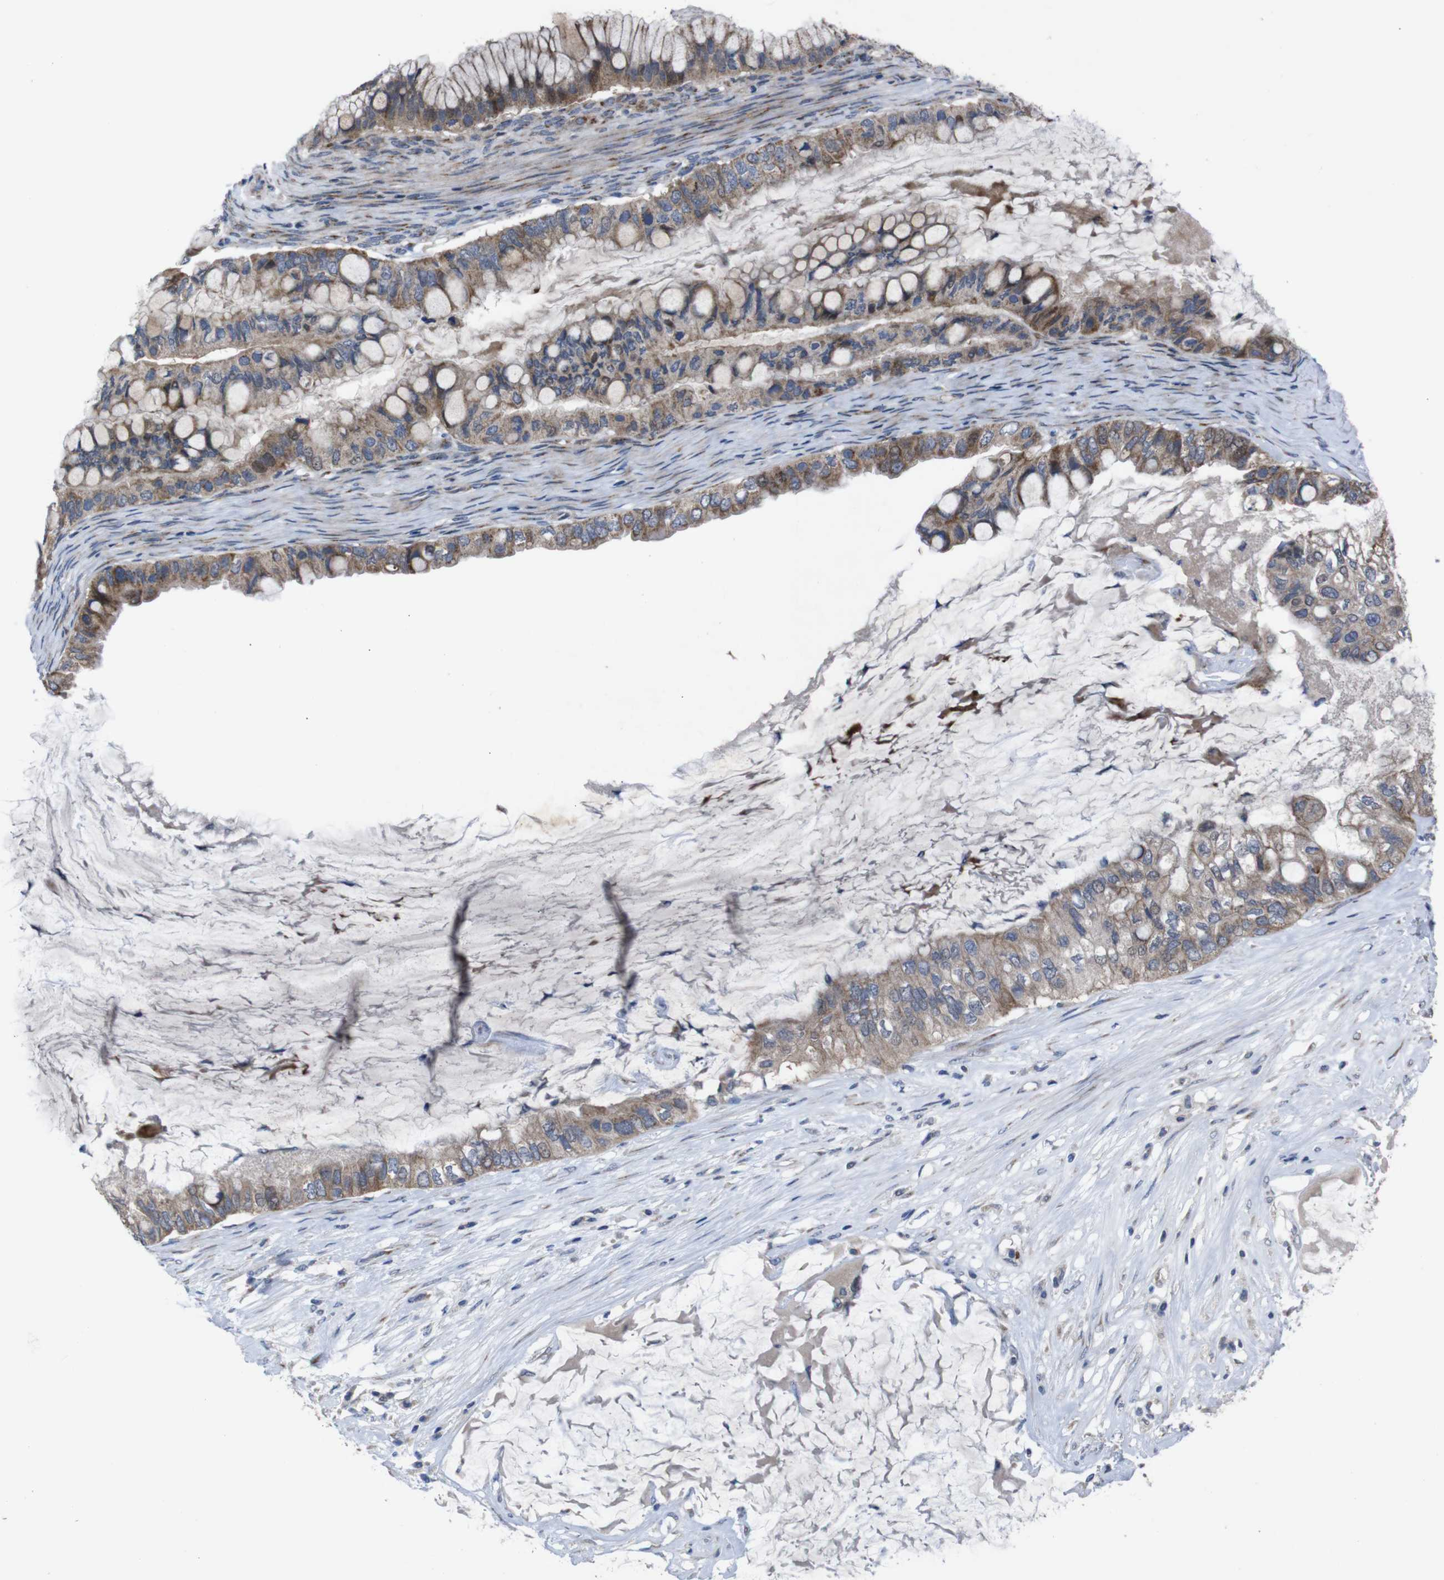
{"staining": {"intensity": "moderate", "quantity": ">75%", "location": "cytoplasmic/membranous"}, "tissue": "ovarian cancer", "cell_type": "Tumor cells", "image_type": "cancer", "snomed": [{"axis": "morphology", "description": "Cystadenocarcinoma, mucinous, NOS"}, {"axis": "topography", "description": "Ovary"}], "caption": "A medium amount of moderate cytoplasmic/membranous staining is appreciated in about >75% of tumor cells in mucinous cystadenocarcinoma (ovarian) tissue.", "gene": "CHST10", "patient": {"sex": "female", "age": 80}}